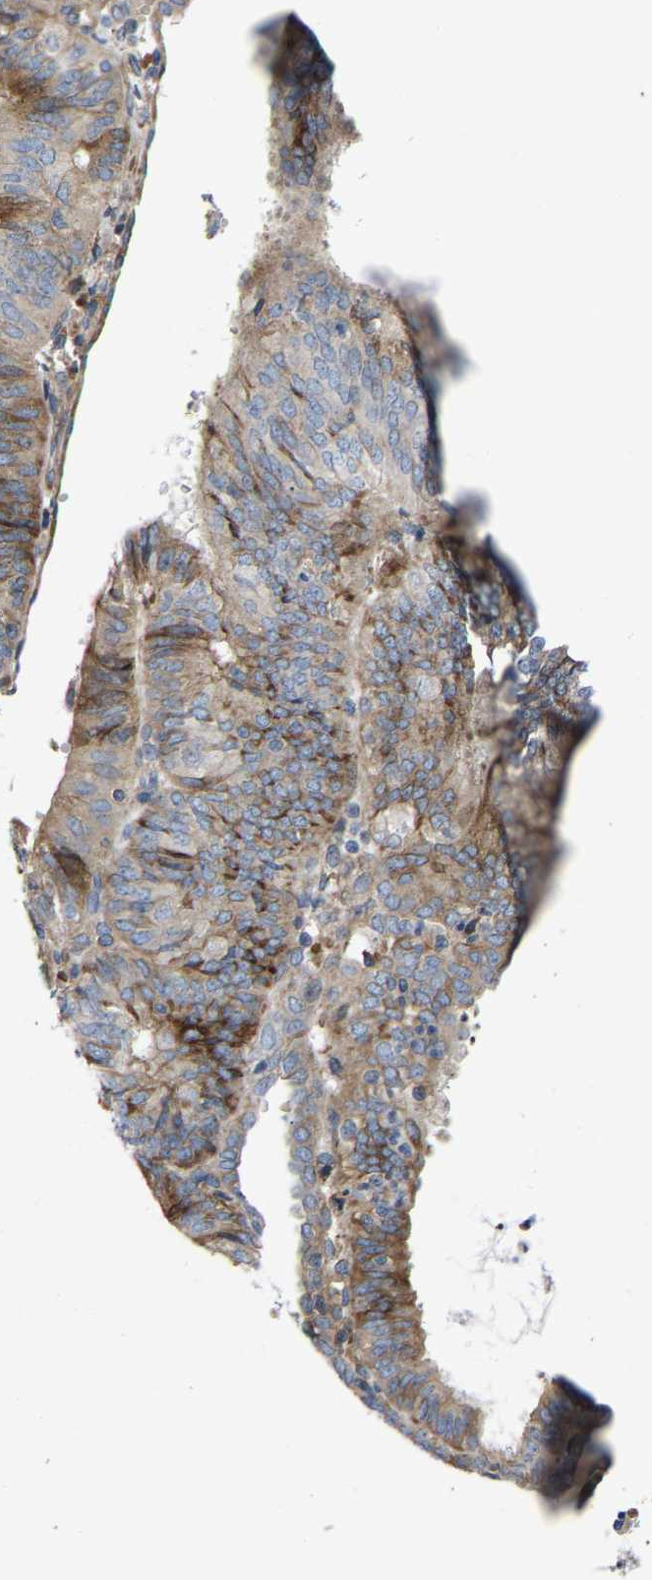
{"staining": {"intensity": "moderate", "quantity": "25%-75%", "location": "cytoplasmic/membranous"}, "tissue": "endometrial cancer", "cell_type": "Tumor cells", "image_type": "cancer", "snomed": [{"axis": "morphology", "description": "Adenocarcinoma, NOS"}, {"axis": "topography", "description": "Endometrium"}], "caption": "Protein staining displays moderate cytoplasmic/membranous expression in approximately 25%-75% of tumor cells in endometrial cancer.", "gene": "TOR1B", "patient": {"sex": "female", "age": 58}}